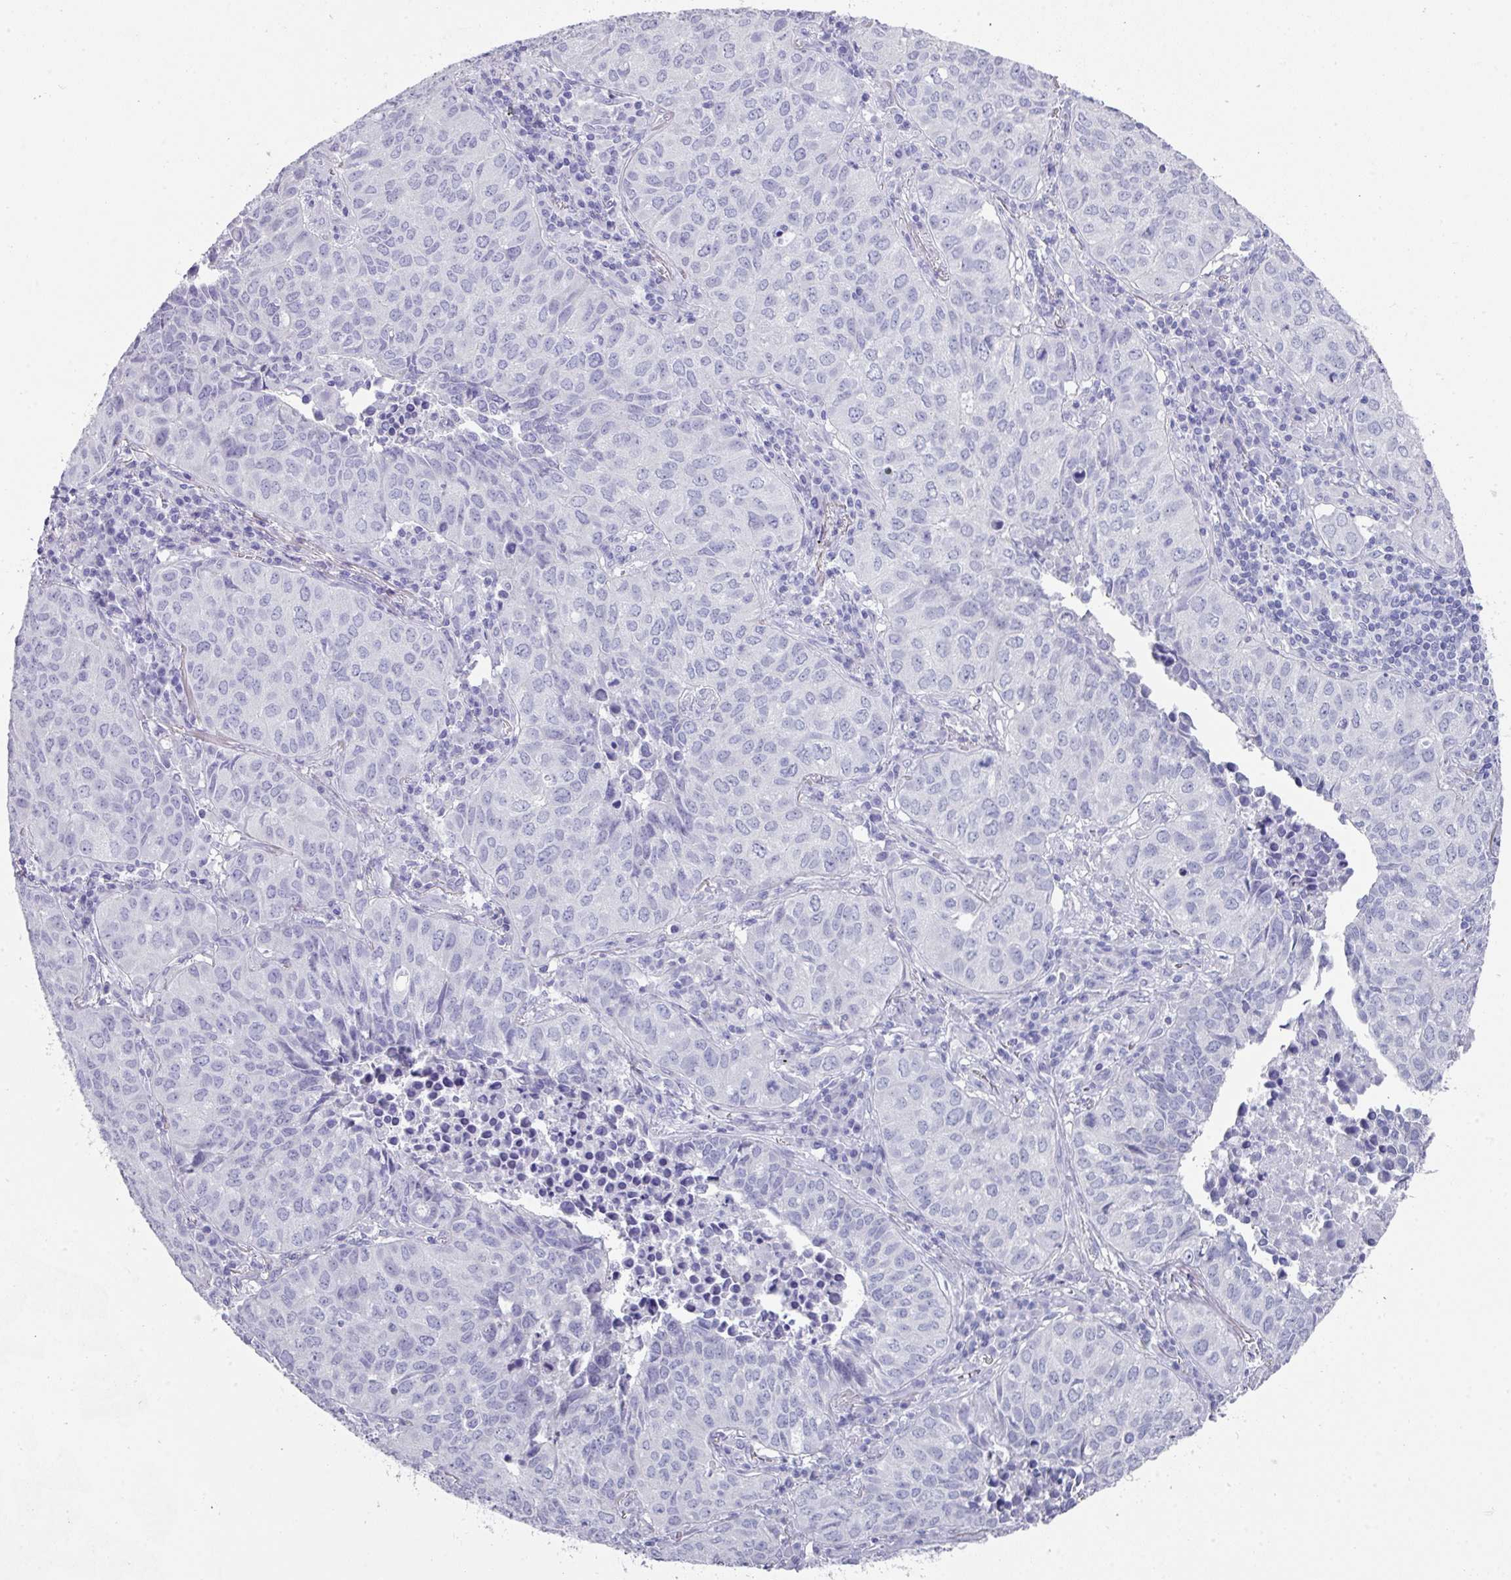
{"staining": {"intensity": "negative", "quantity": "none", "location": "none"}, "tissue": "lung cancer", "cell_type": "Tumor cells", "image_type": "cancer", "snomed": [{"axis": "morphology", "description": "Adenocarcinoma, NOS"}, {"axis": "topography", "description": "Lung"}], "caption": "IHC image of neoplastic tissue: human lung cancer (adenocarcinoma) stained with DAB demonstrates no significant protein positivity in tumor cells.", "gene": "PEX10", "patient": {"sex": "female", "age": 50}}